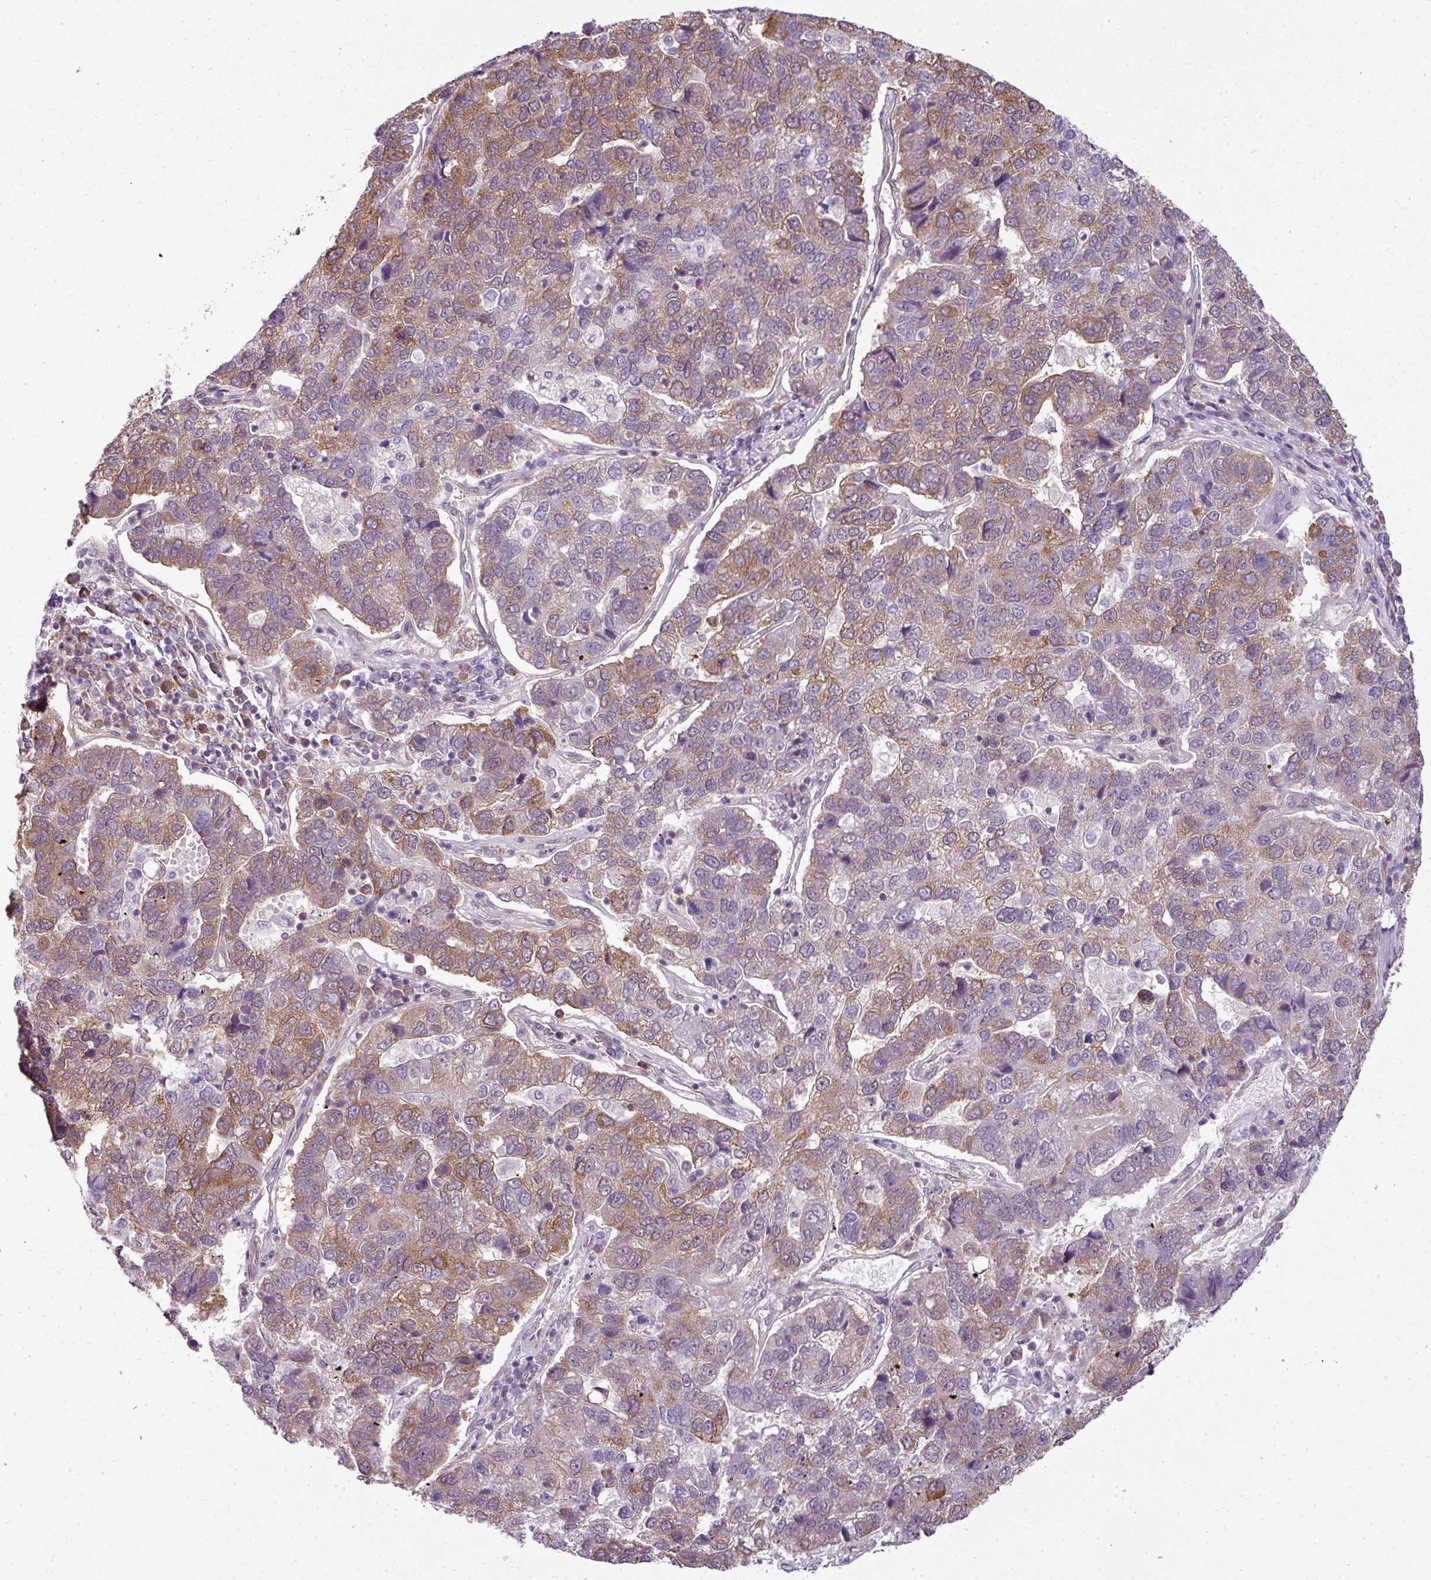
{"staining": {"intensity": "moderate", "quantity": "25%-75%", "location": "cytoplasmic/membranous"}, "tissue": "pancreatic cancer", "cell_type": "Tumor cells", "image_type": "cancer", "snomed": [{"axis": "morphology", "description": "Adenocarcinoma, NOS"}, {"axis": "topography", "description": "Pancreas"}], "caption": "Pancreatic adenocarcinoma stained with a brown dye exhibits moderate cytoplasmic/membranous positive staining in approximately 25%-75% of tumor cells.", "gene": "RBM4B", "patient": {"sex": "female", "age": 61}}